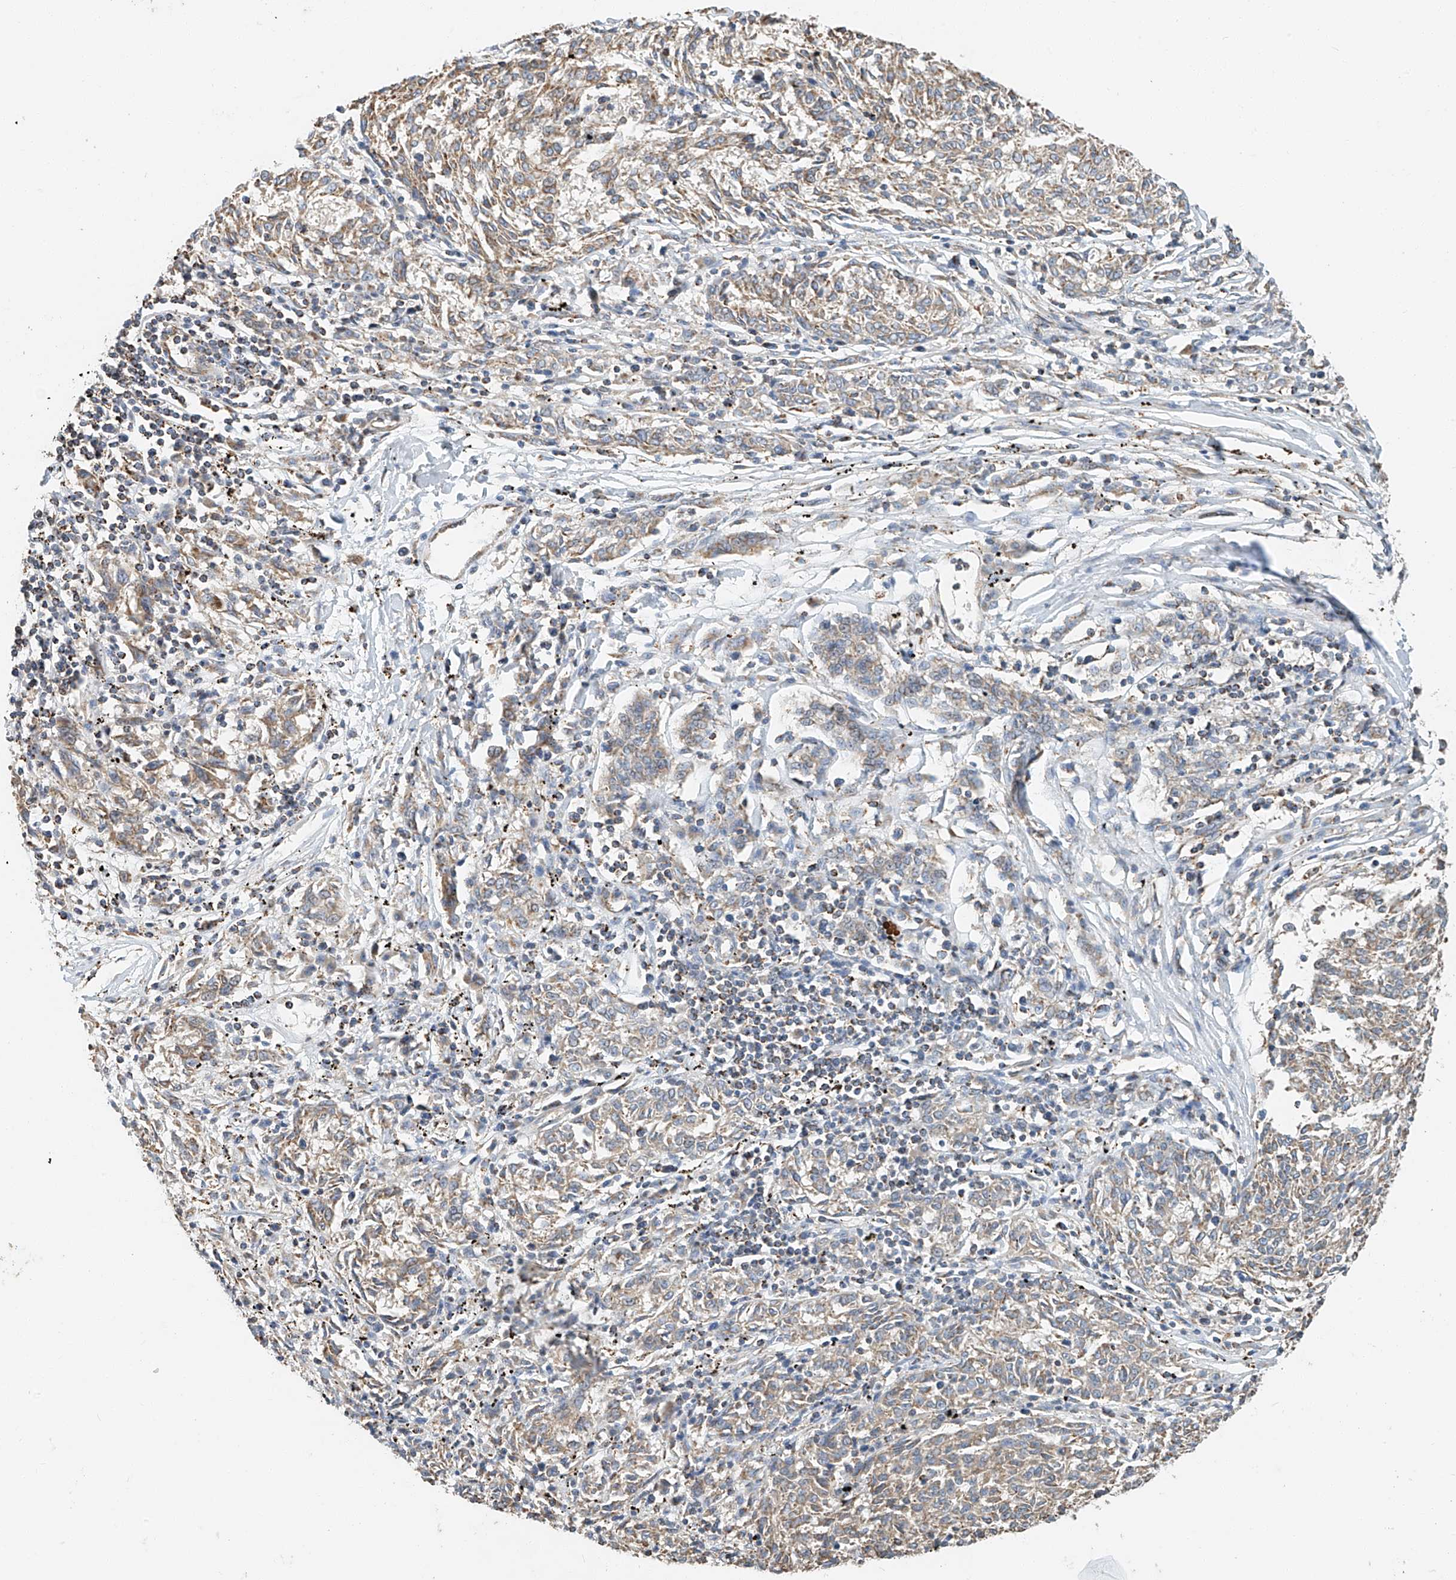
{"staining": {"intensity": "negative", "quantity": "none", "location": "none"}, "tissue": "melanoma", "cell_type": "Tumor cells", "image_type": "cancer", "snomed": [{"axis": "morphology", "description": "Malignant melanoma, NOS"}, {"axis": "topography", "description": "Skin"}], "caption": "Tumor cells are negative for protein expression in human melanoma.", "gene": "YIPF7", "patient": {"sex": "female", "age": 72}}